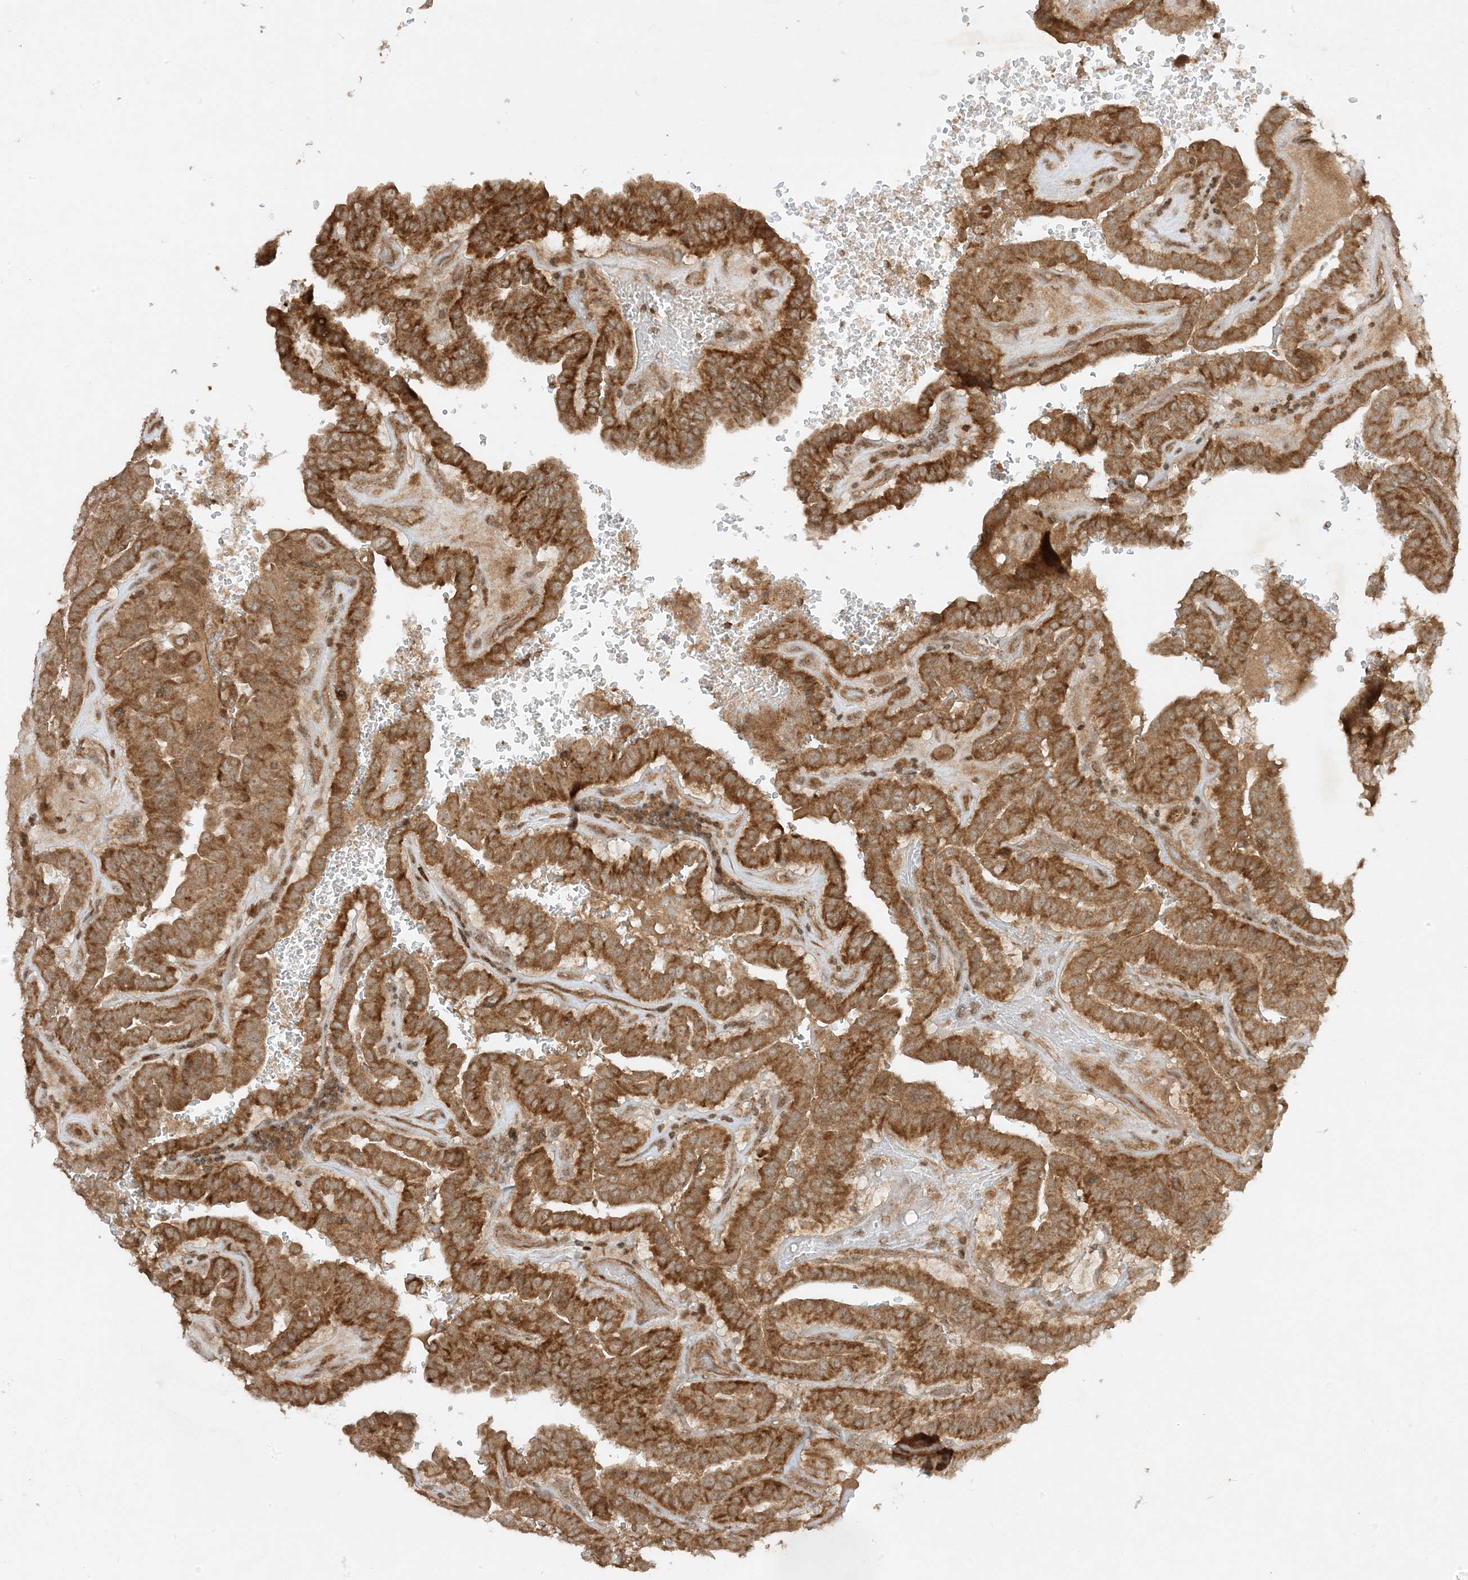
{"staining": {"intensity": "strong", "quantity": ">75%", "location": "cytoplasmic/membranous"}, "tissue": "thyroid cancer", "cell_type": "Tumor cells", "image_type": "cancer", "snomed": [{"axis": "morphology", "description": "Papillary adenocarcinoma, NOS"}, {"axis": "topography", "description": "Thyroid gland"}], "caption": "This photomicrograph exhibits immunohistochemistry (IHC) staining of papillary adenocarcinoma (thyroid), with high strong cytoplasmic/membranous expression in approximately >75% of tumor cells.", "gene": "XRN1", "patient": {"sex": "male", "age": 77}}